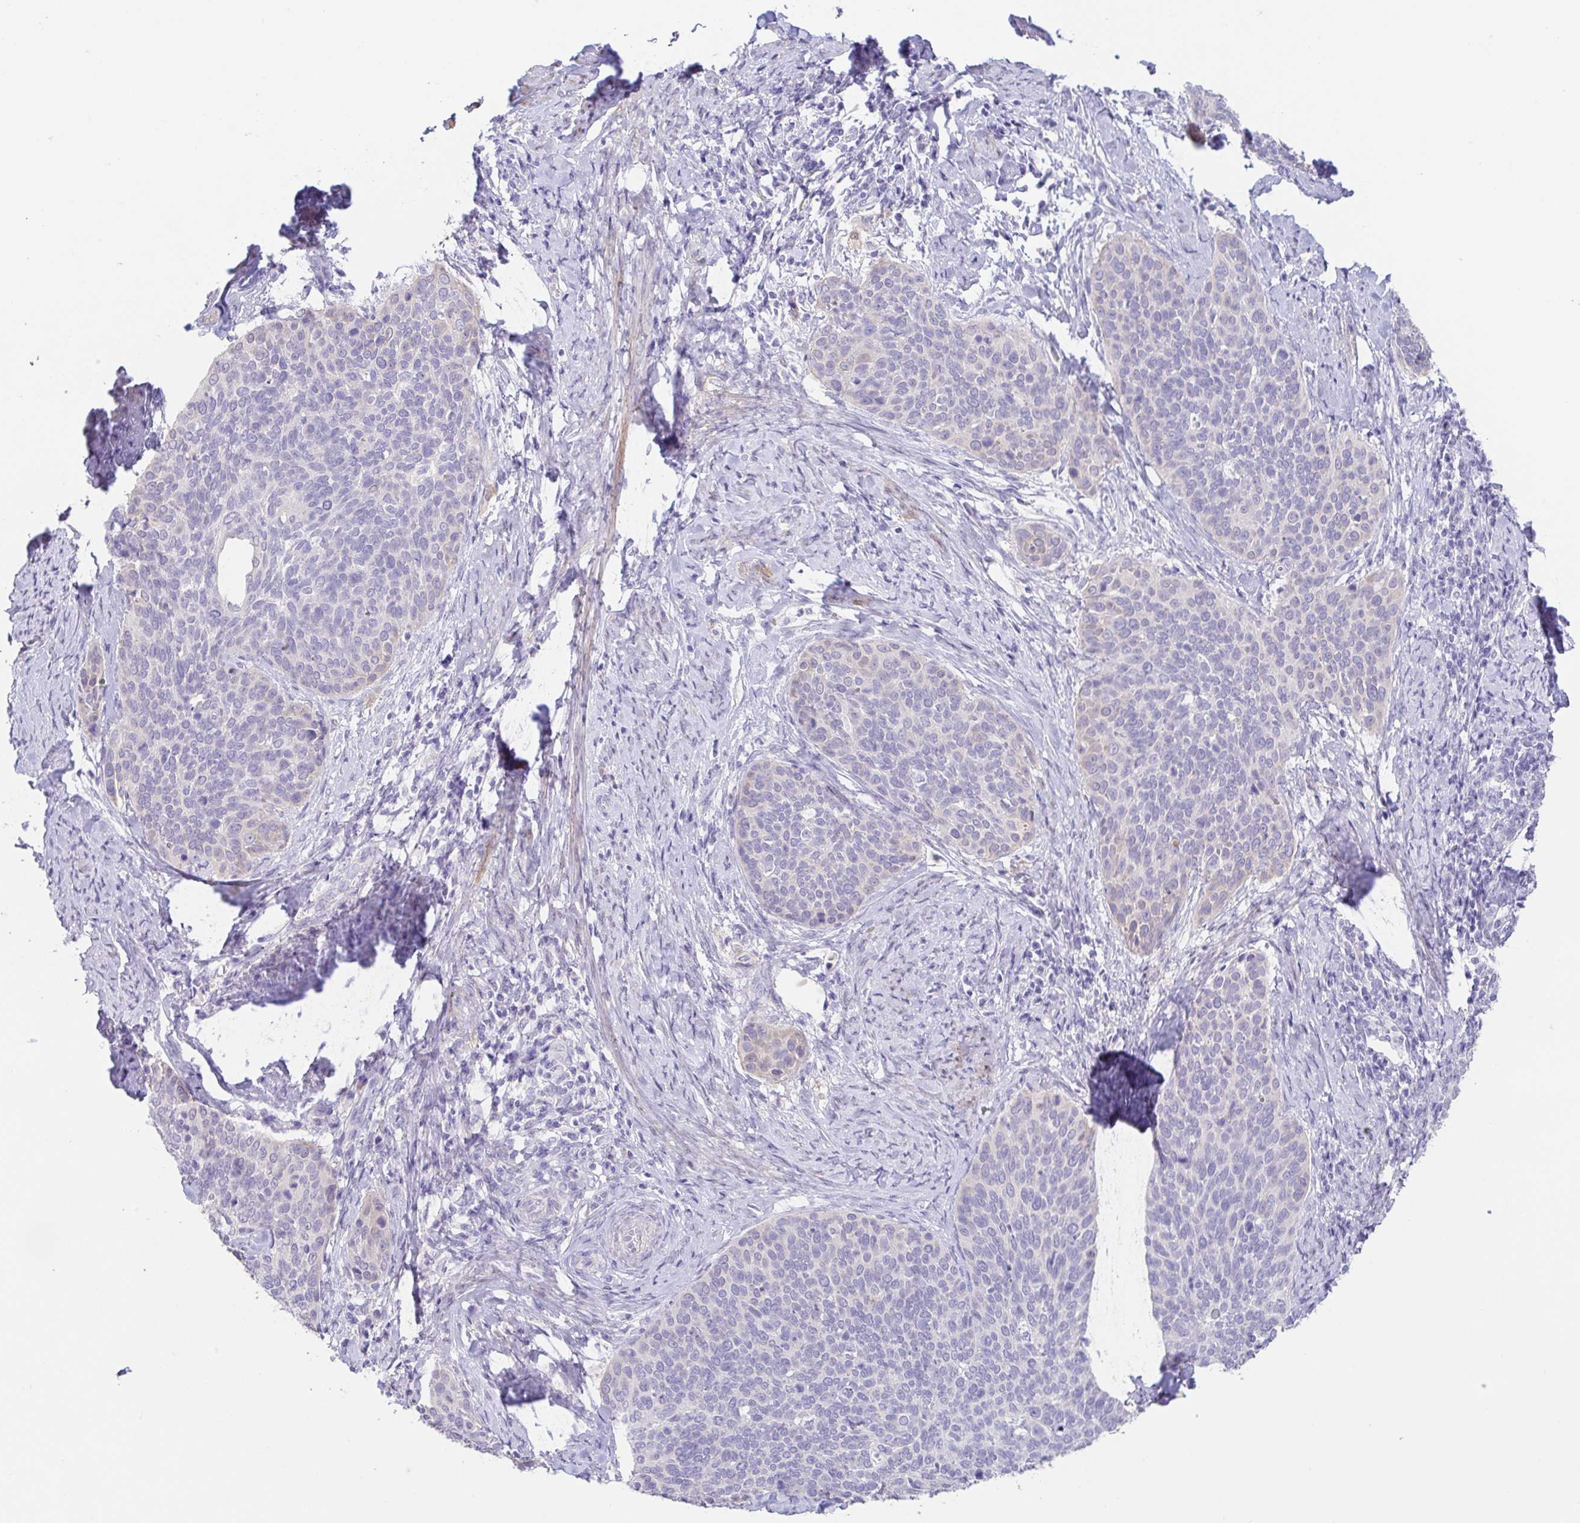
{"staining": {"intensity": "negative", "quantity": "none", "location": "none"}, "tissue": "cervical cancer", "cell_type": "Tumor cells", "image_type": "cancer", "snomed": [{"axis": "morphology", "description": "Squamous cell carcinoma, NOS"}, {"axis": "topography", "description": "Cervix"}], "caption": "Cervical cancer (squamous cell carcinoma) stained for a protein using immunohistochemistry demonstrates no positivity tumor cells.", "gene": "FABP3", "patient": {"sex": "female", "age": 69}}